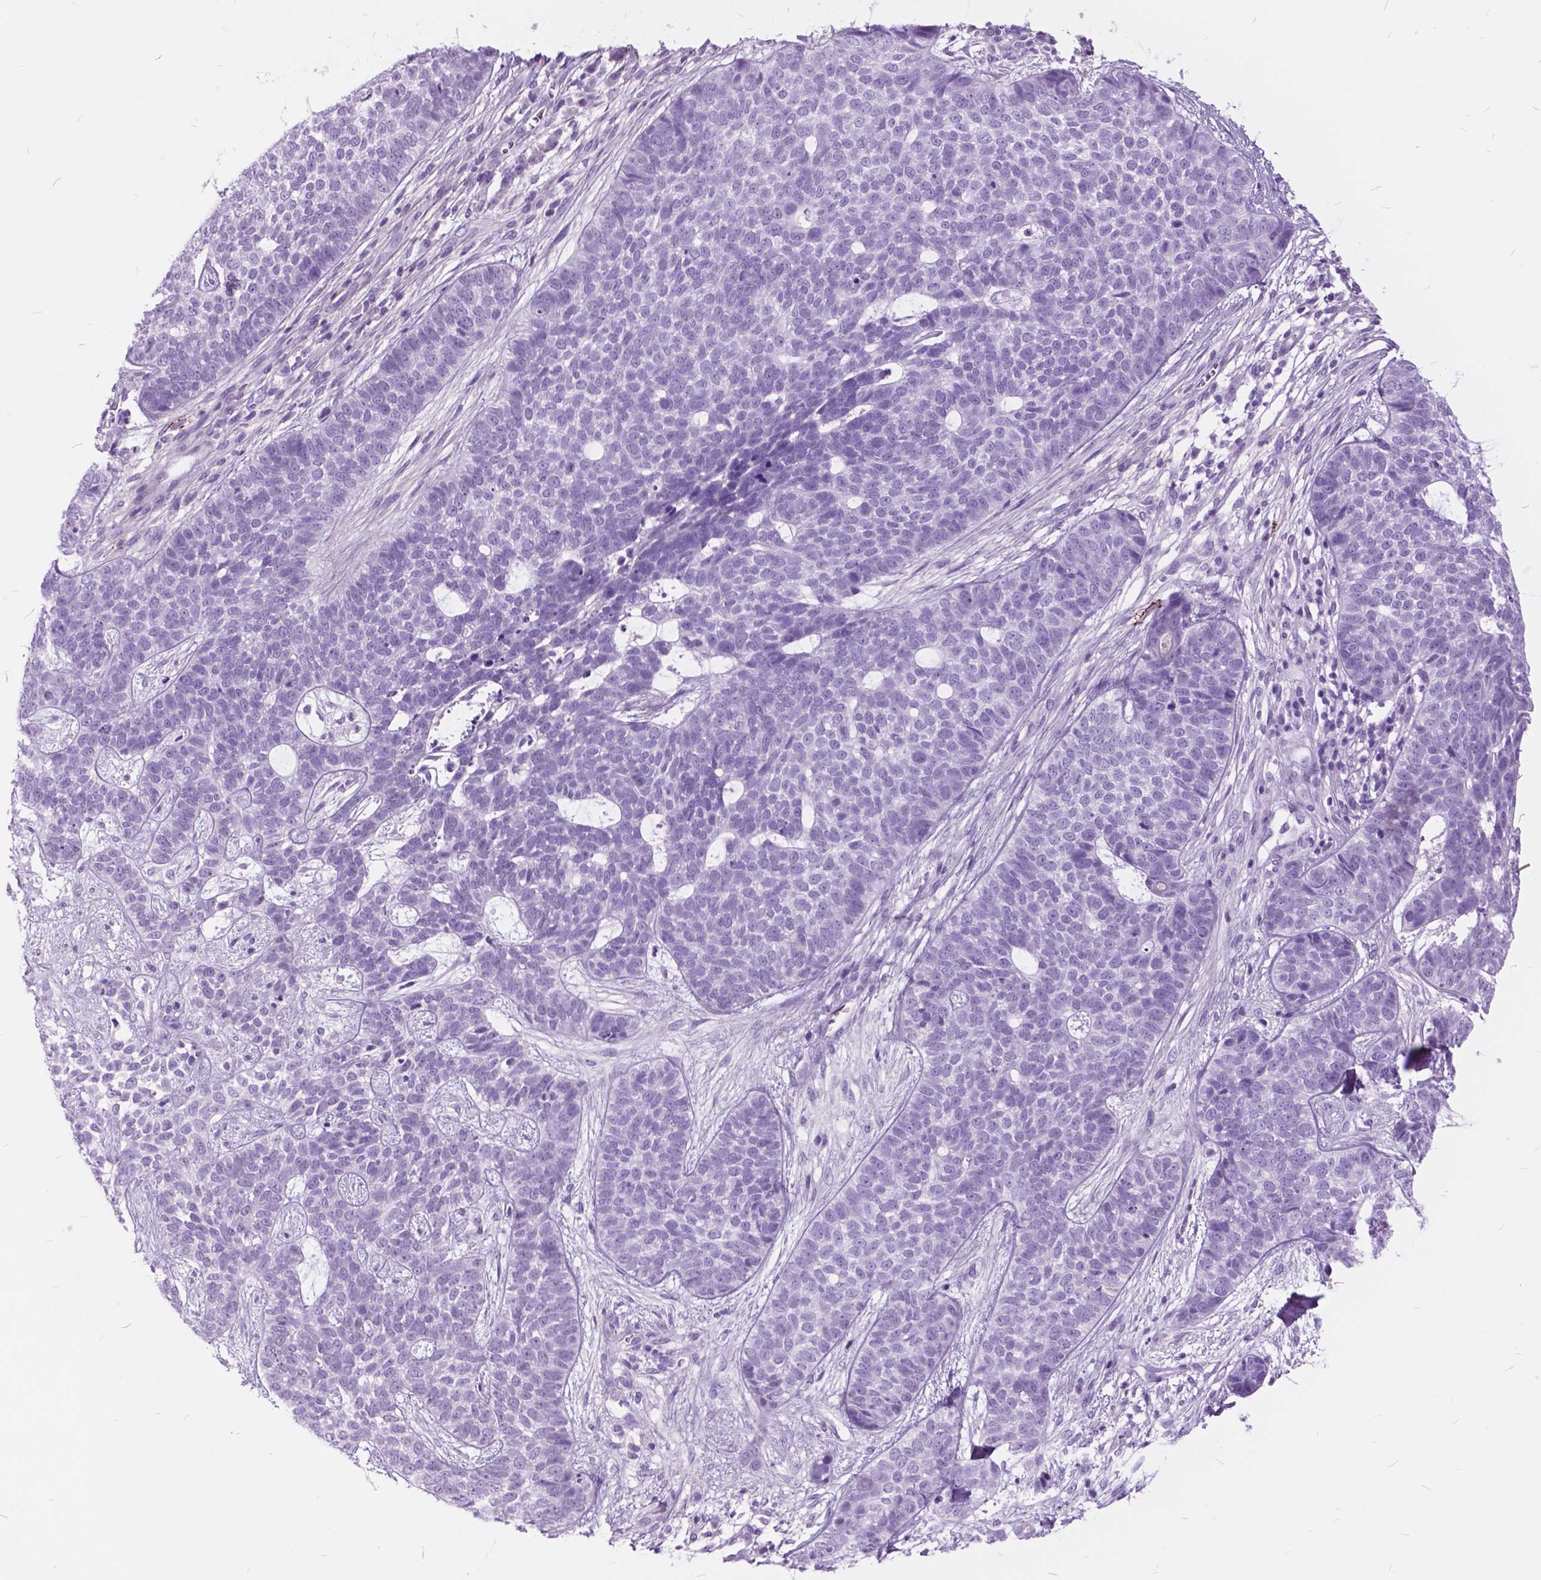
{"staining": {"intensity": "negative", "quantity": "none", "location": "none"}, "tissue": "skin cancer", "cell_type": "Tumor cells", "image_type": "cancer", "snomed": [{"axis": "morphology", "description": "Basal cell carcinoma"}, {"axis": "topography", "description": "Skin"}], "caption": "Tumor cells show no significant protein staining in skin basal cell carcinoma. The staining was performed using DAB to visualize the protein expression in brown, while the nuclei were stained in blue with hematoxylin (Magnification: 20x).", "gene": "GDF9", "patient": {"sex": "female", "age": 69}}